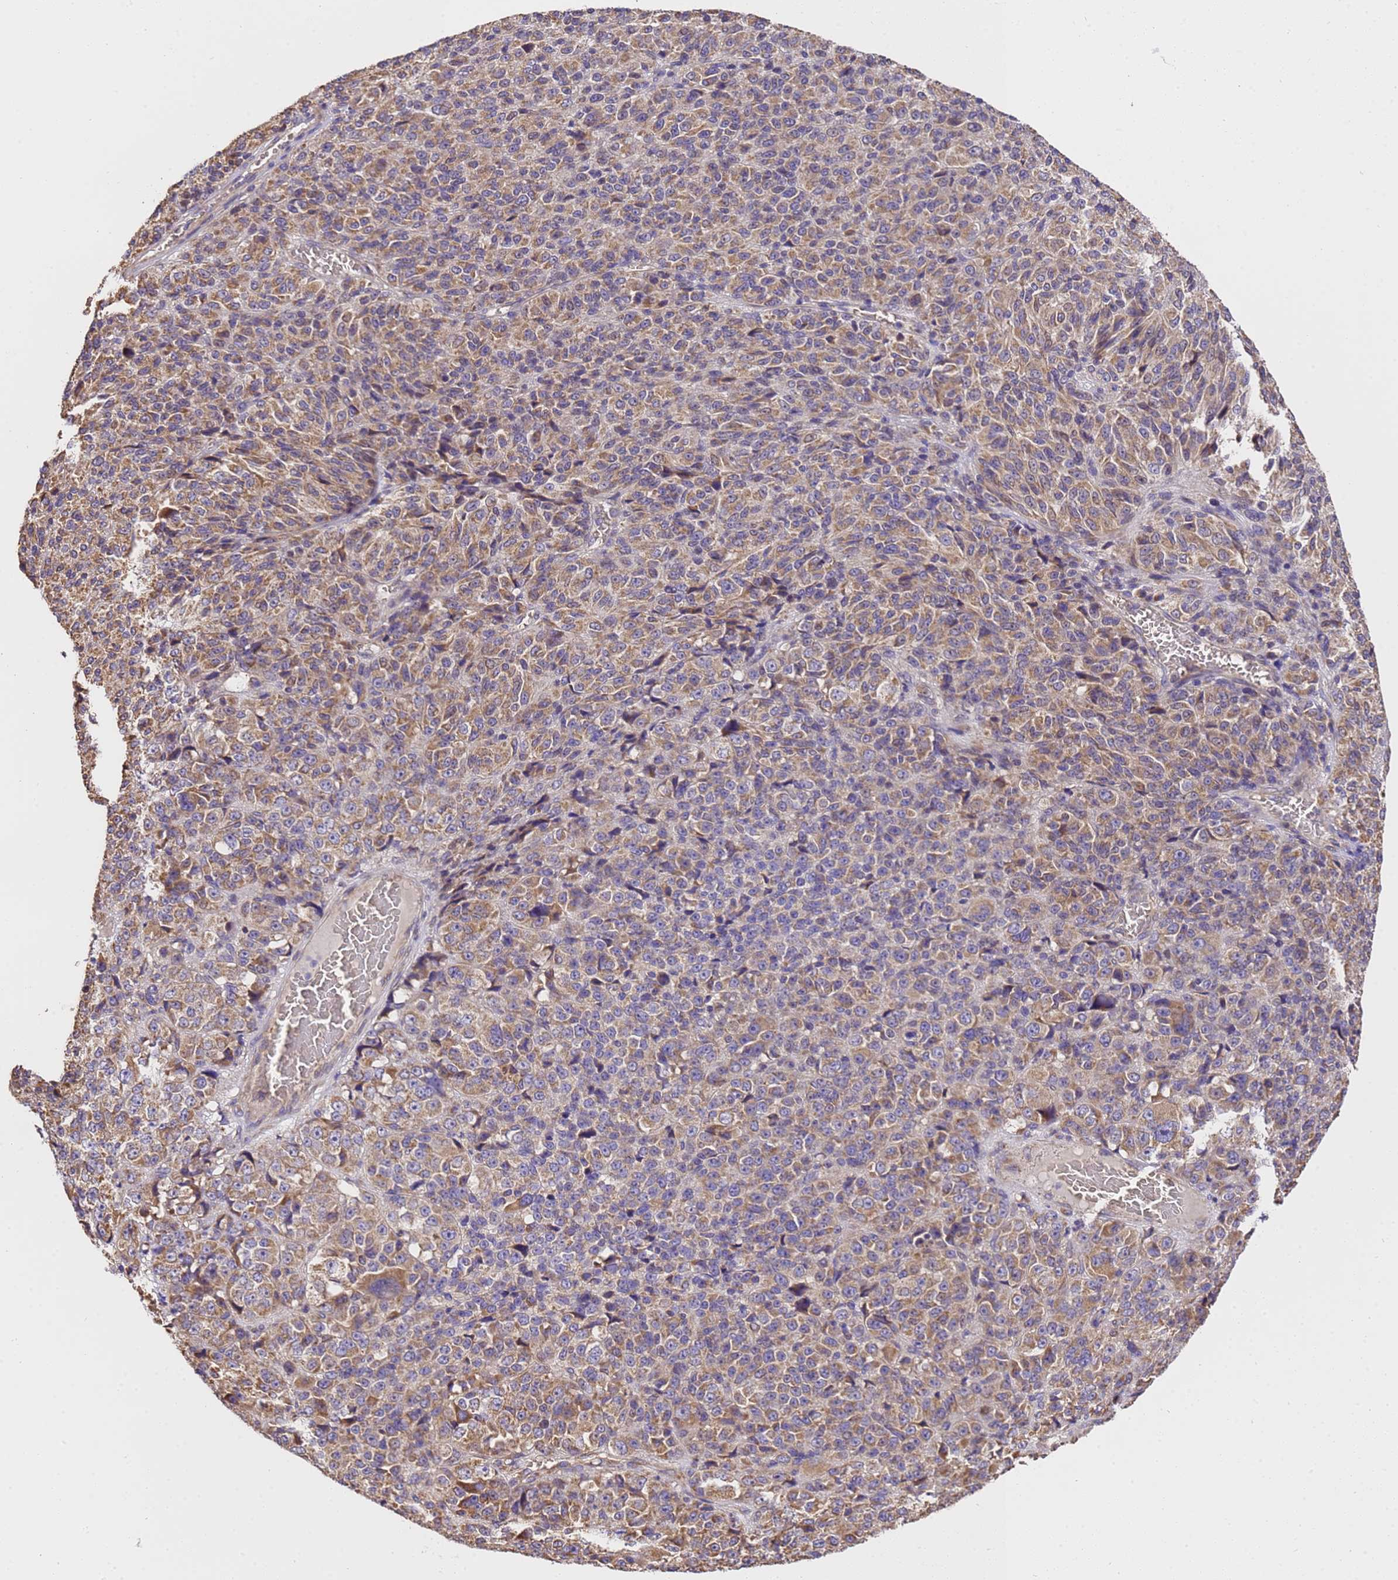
{"staining": {"intensity": "moderate", "quantity": "25%-75%", "location": "cytoplasmic/membranous"}, "tissue": "melanoma", "cell_type": "Tumor cells", "image_type": "cancer", "snomed": [{"axis": "morphology", "description": "Malignant melanoma, Metastatic site"}, {"axis": "topography", "description": "Brain"}], "caption": "A medium amount of moderate cytoplasmic/membranous positivity is appreciated in about 25%-75% of tumor cells in malignant melanoma (metastatic site) tissue. (DAB IHC, brown staining for protein, blue staining for nuclei).", "gene": "LRRIQ1", "patient": {"sex": "female", "age": 56}}